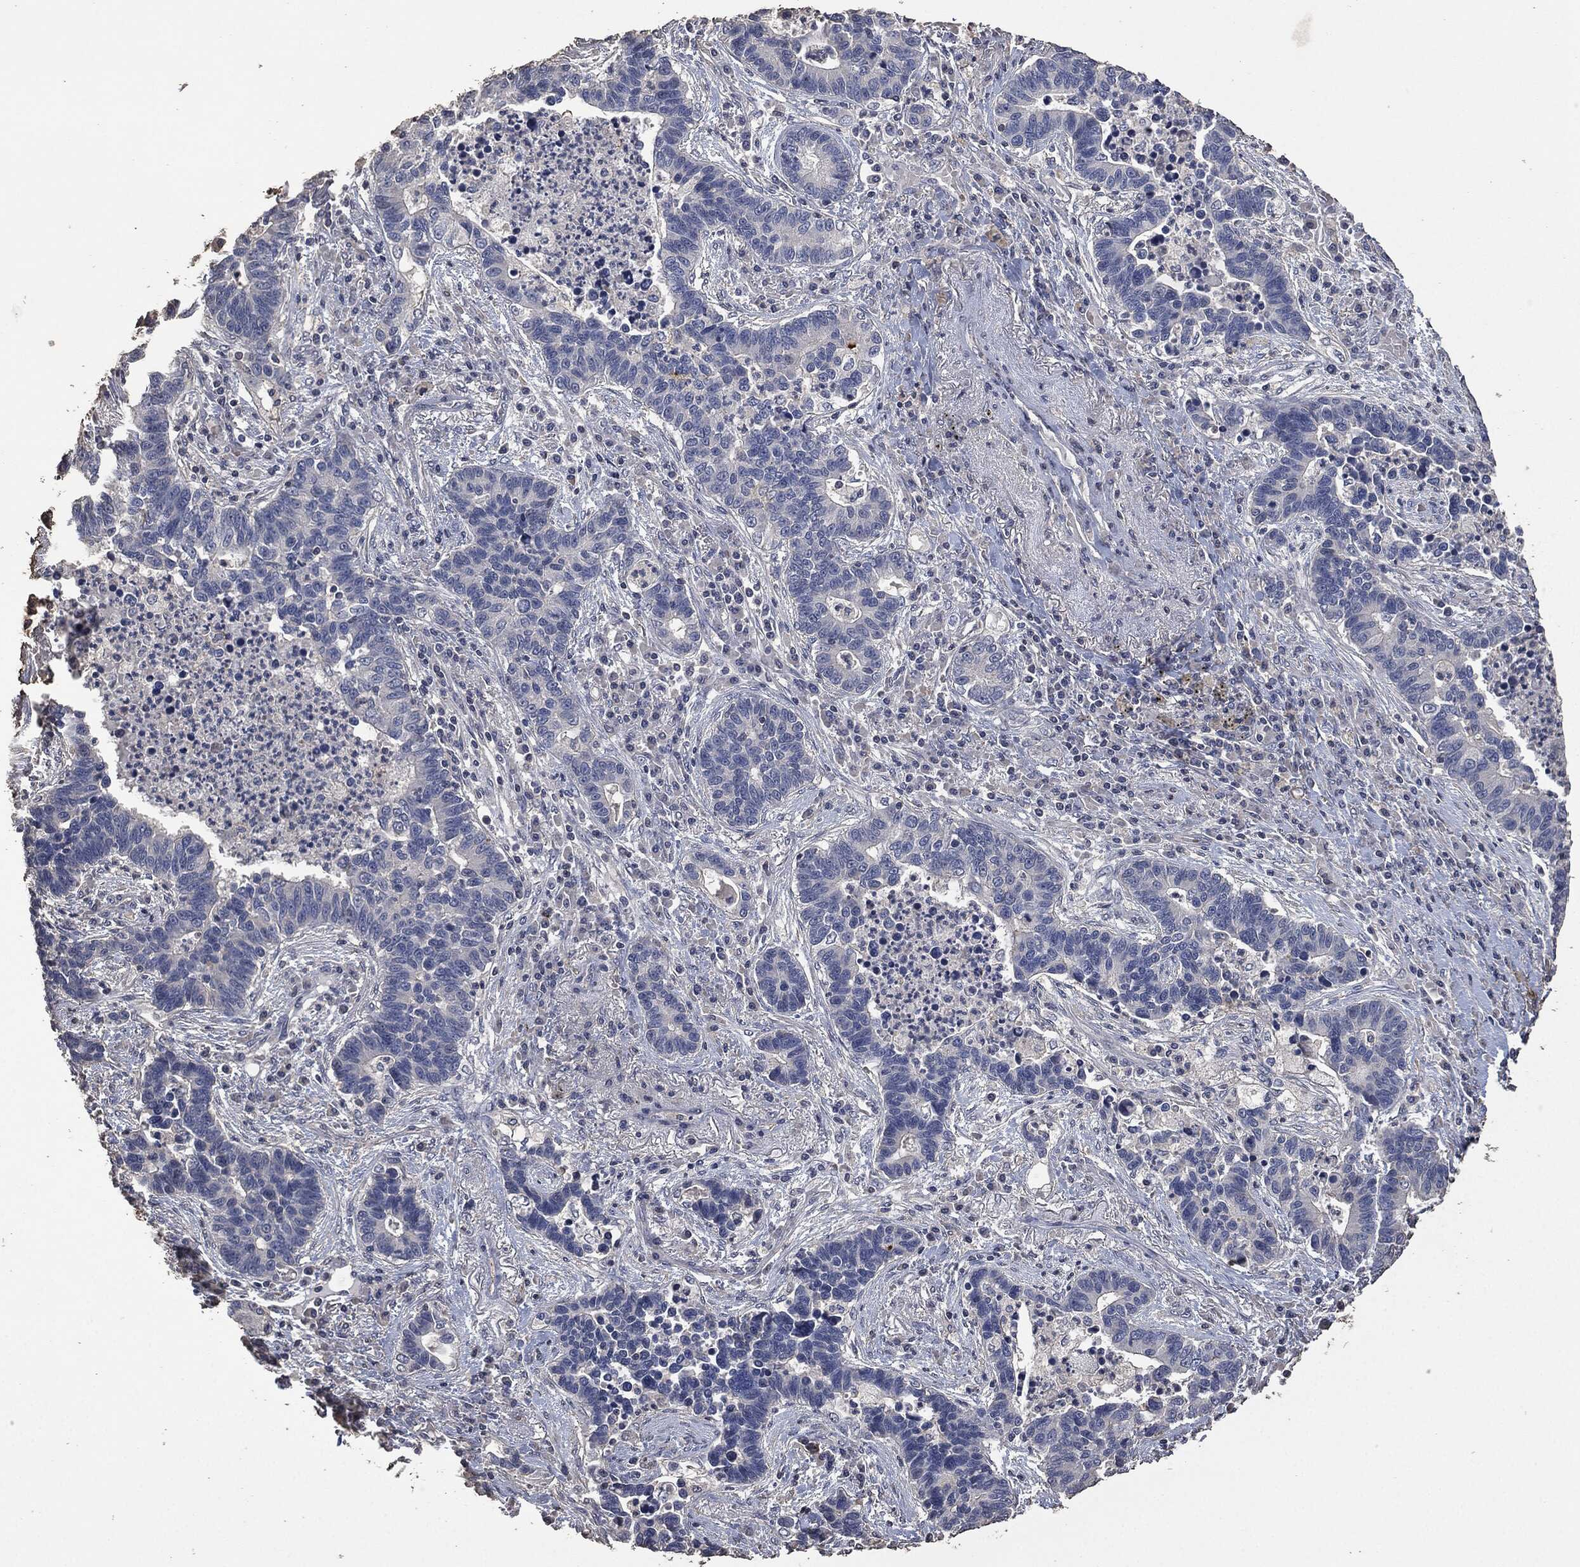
{"staining": {"intensity": "negative", "quantity": "none", "location": "none"}, "tissue": "lung cancer", "cell_type": "Tumor cells", "image_type": "cancer", "snomed": [{"axis": "morphology", "description": "Adenocarcinoma, NOS"}, {"axis": "topography", "description": "Lung"}], "caption": "Photomicrograph shows no significant protein staining in tumor cells of lung adenocarcinoma.", "gene": "MSLN", "patient": {"sex": "female", "age": 57}}